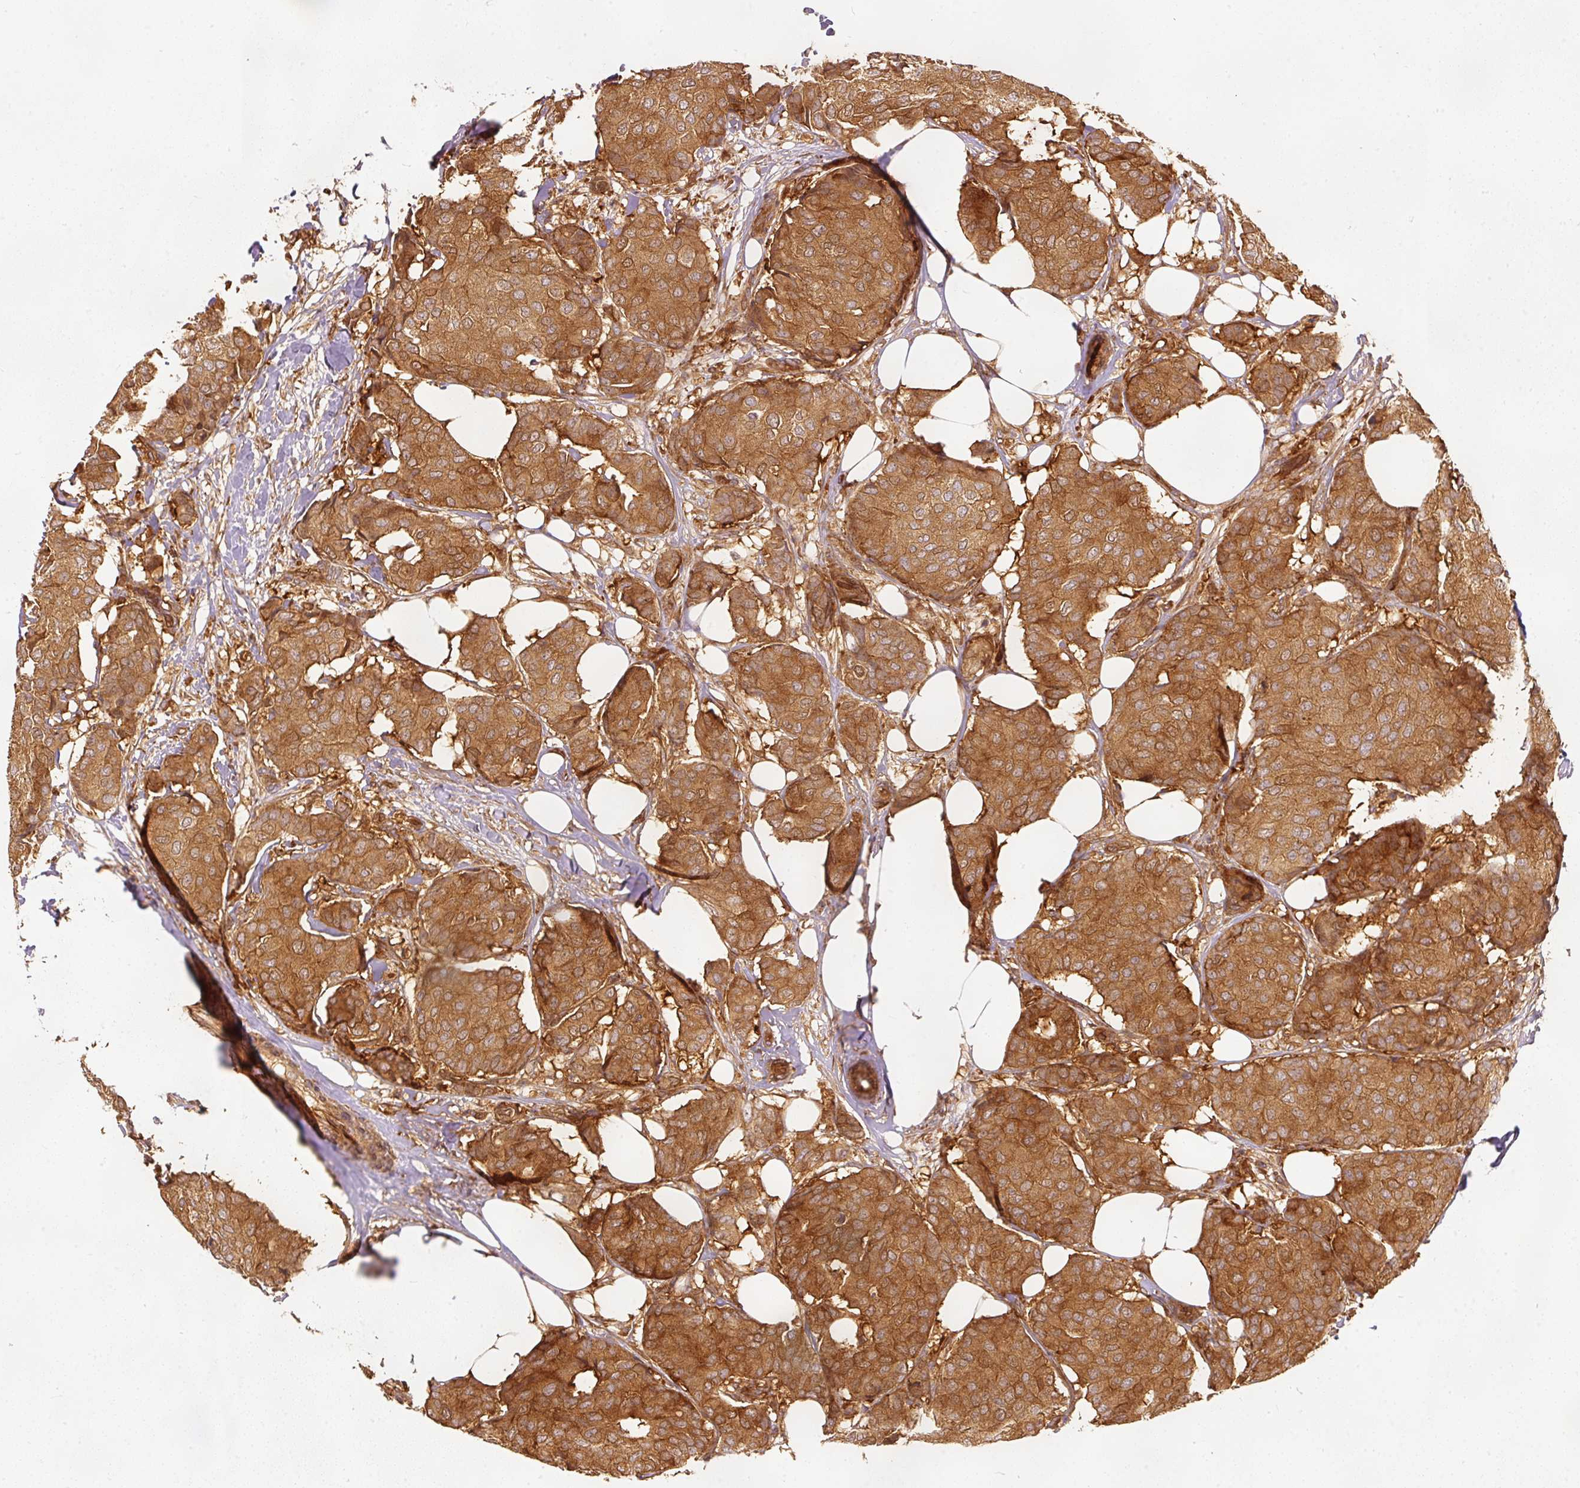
{"staining": {"intensity": "strong", "quantity": ">75%", "location": "cytoplasmic/membranous"}, "tissue": "breast cancer", "cell_type": "Tumor cells", "image_type": "cancer", "snomed": [{"axis": "morphology", "description": "Duct carcinoma"}, {"axis": "topography", "description": "Breast"}], "caption": "Immunohistochemistry (IHC) staining of breast cancer, which reveals high levels of strong cytoplasmic/membranous expression in about >75% of tumor cells indicating strong cytoplasmic/membranous protein expression. The staining was performed using DAB (3,3'-diaminobenzidine) (brown) for protein detection and nuclei were counterstained in hematoxylin (blue).", "gene": "EIF3B", "patient": {"sex": "female", "age": 75}}